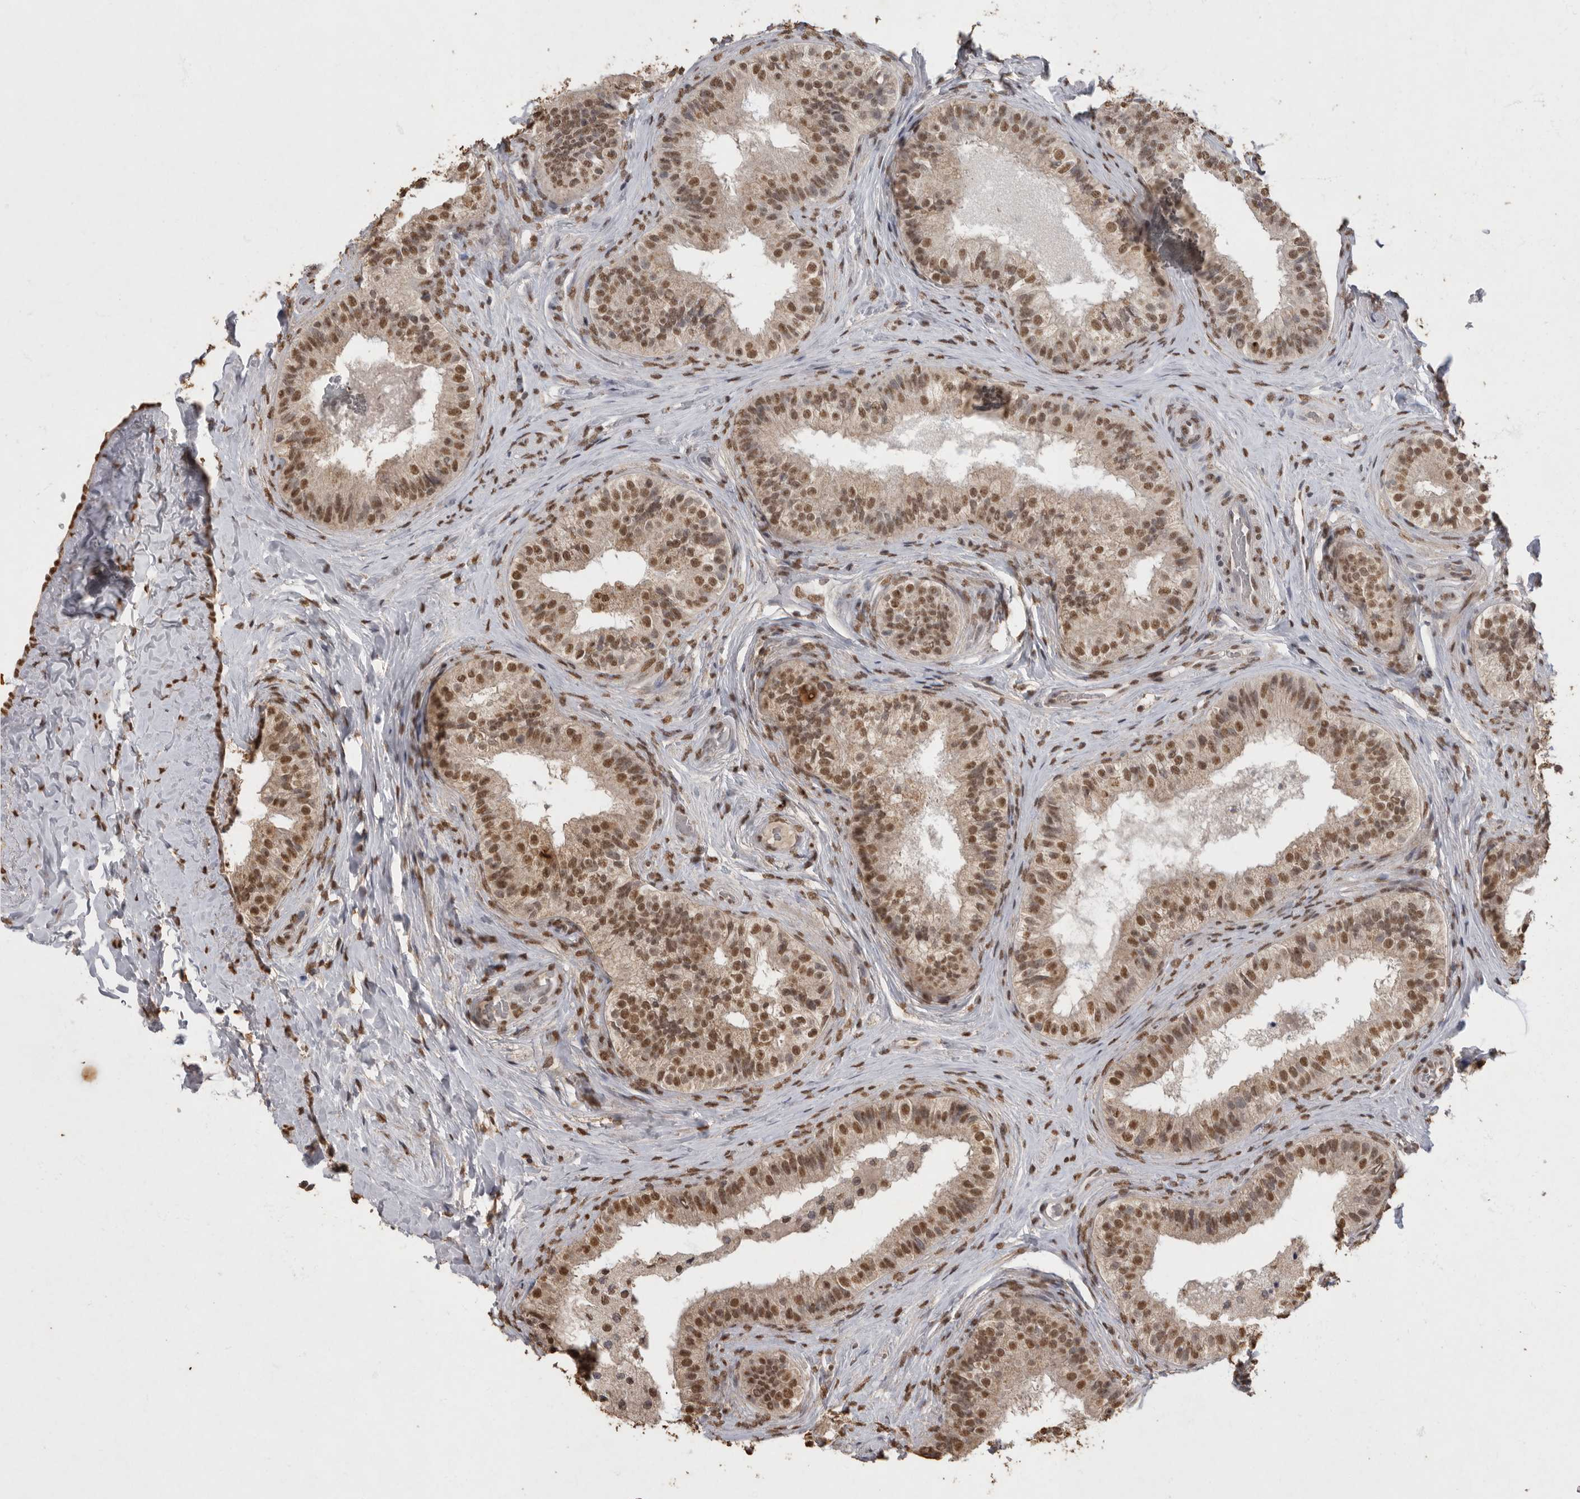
{"staining": {"intensity": "moderate", "quantity": ">75%", "location": "cytoplasmic/membranous,nuclear"}, "tissue": "epididymis", "cell_type": "Glandular cells", "image_type": "normal", "snomed": [{"axis": "morphology", "description": "Normal tissue, NOS"}, {"axis": "topography", "description": "Epididymis"}], "caption": "Immunohistochemical staining of benign human epididymis reveals >75% levels of moderate cytoplasmic/membranous,nuclear protein expression in about >75% of glandular cells.", "gene": "NBL1", "patient": {"sex": "male", "age": 49}}